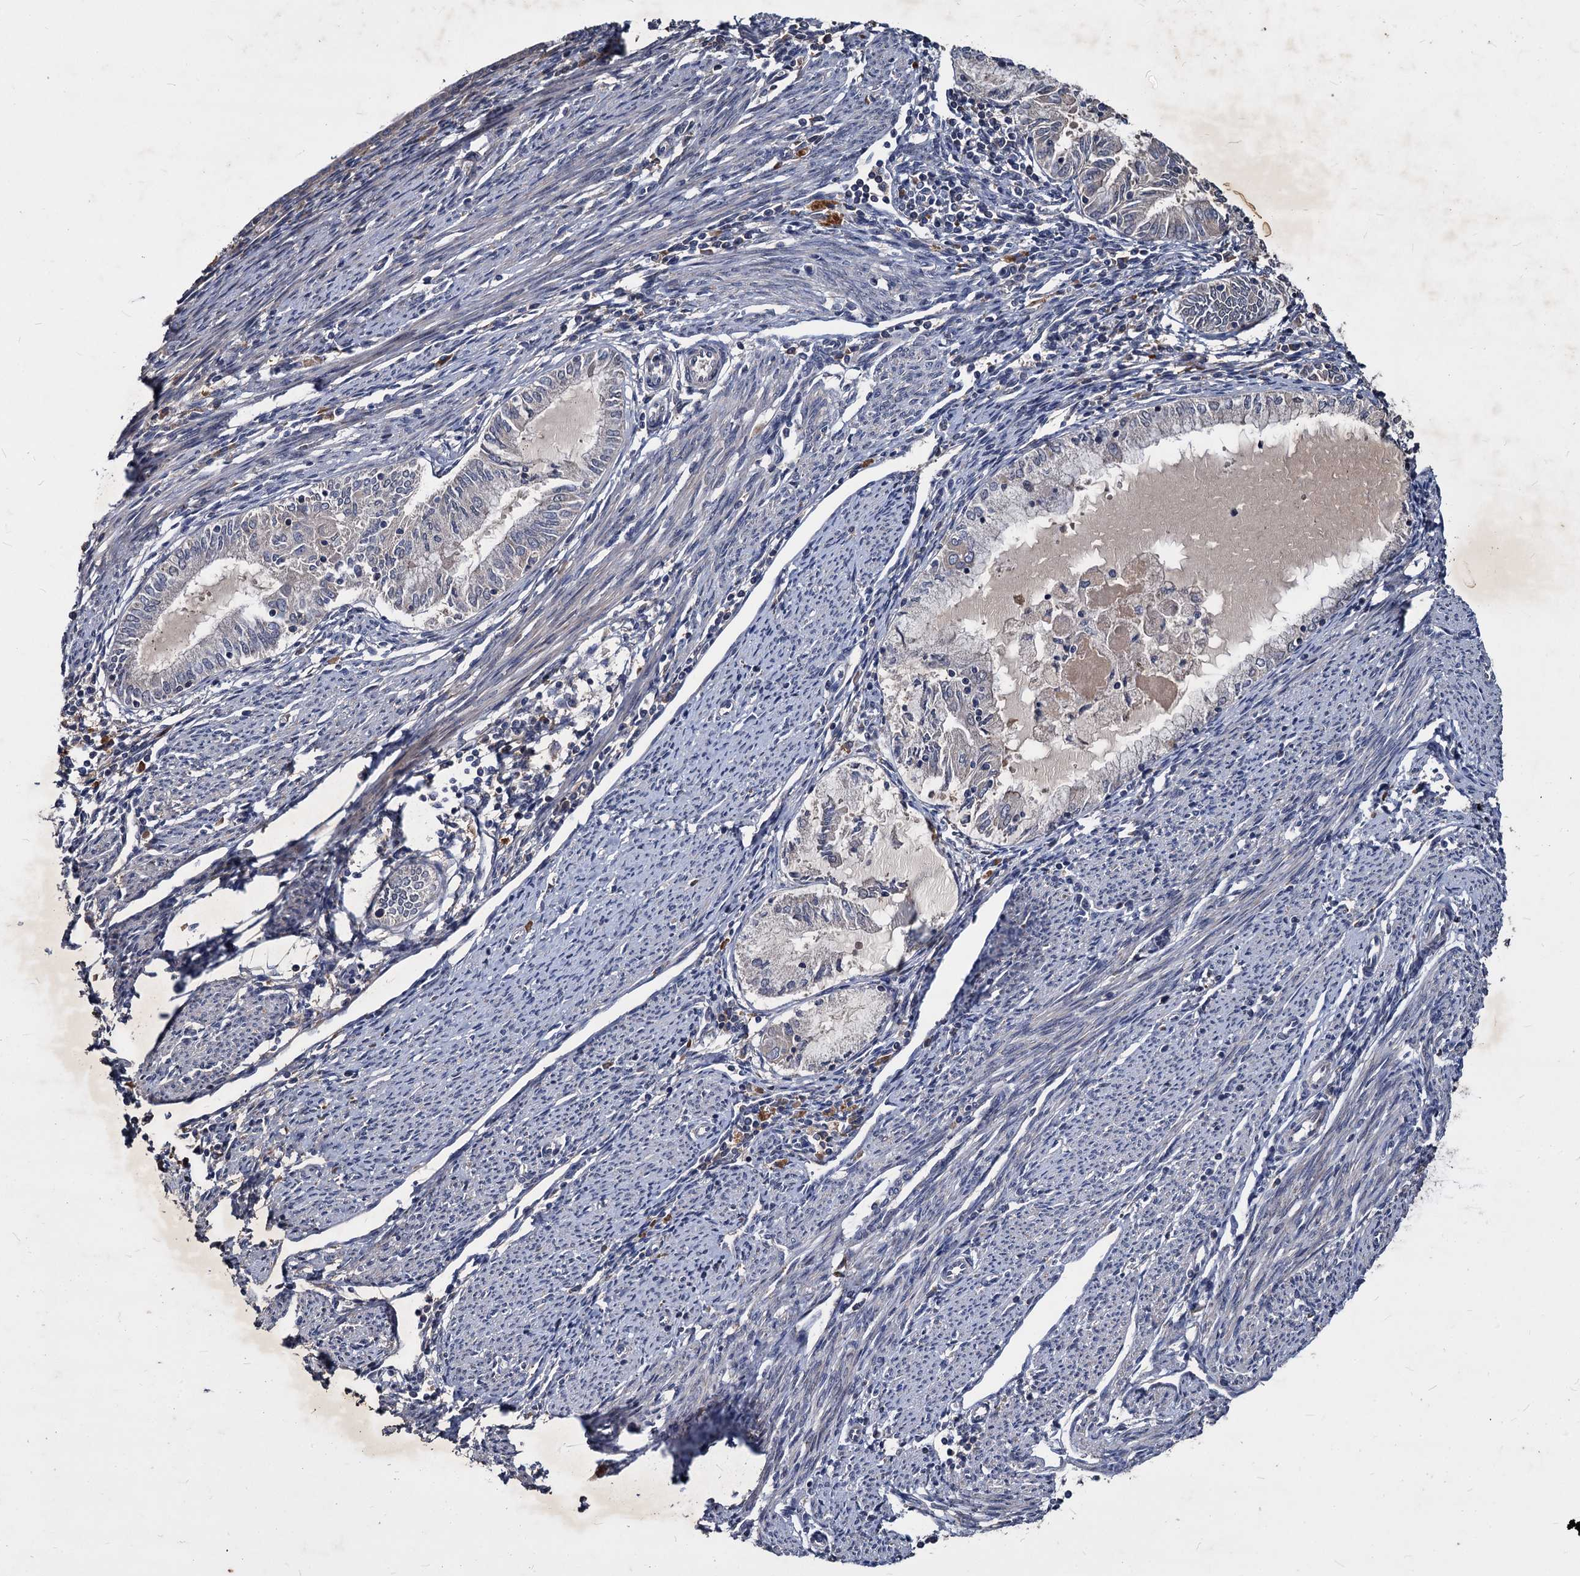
{"staining": {"intensity": "negative", "quantity": "none", "location": "none"}, "tissue": "endometrial cancer", "cell_type": "Tumor cells", "image_type": "cancer", "snomed": [{"axis": "morphology", "description": "Adenocarcinoma, NOS"}, {"axis": "topography", "description": "Endometrium"}], "caption": "IHC histopathology image of endometrial adenocarcinoma stained for a protein (brown), which exhibits no staining in tumor cells.", "gene": "CCDC184", "patient": {"sex": "female", "age": 79}}